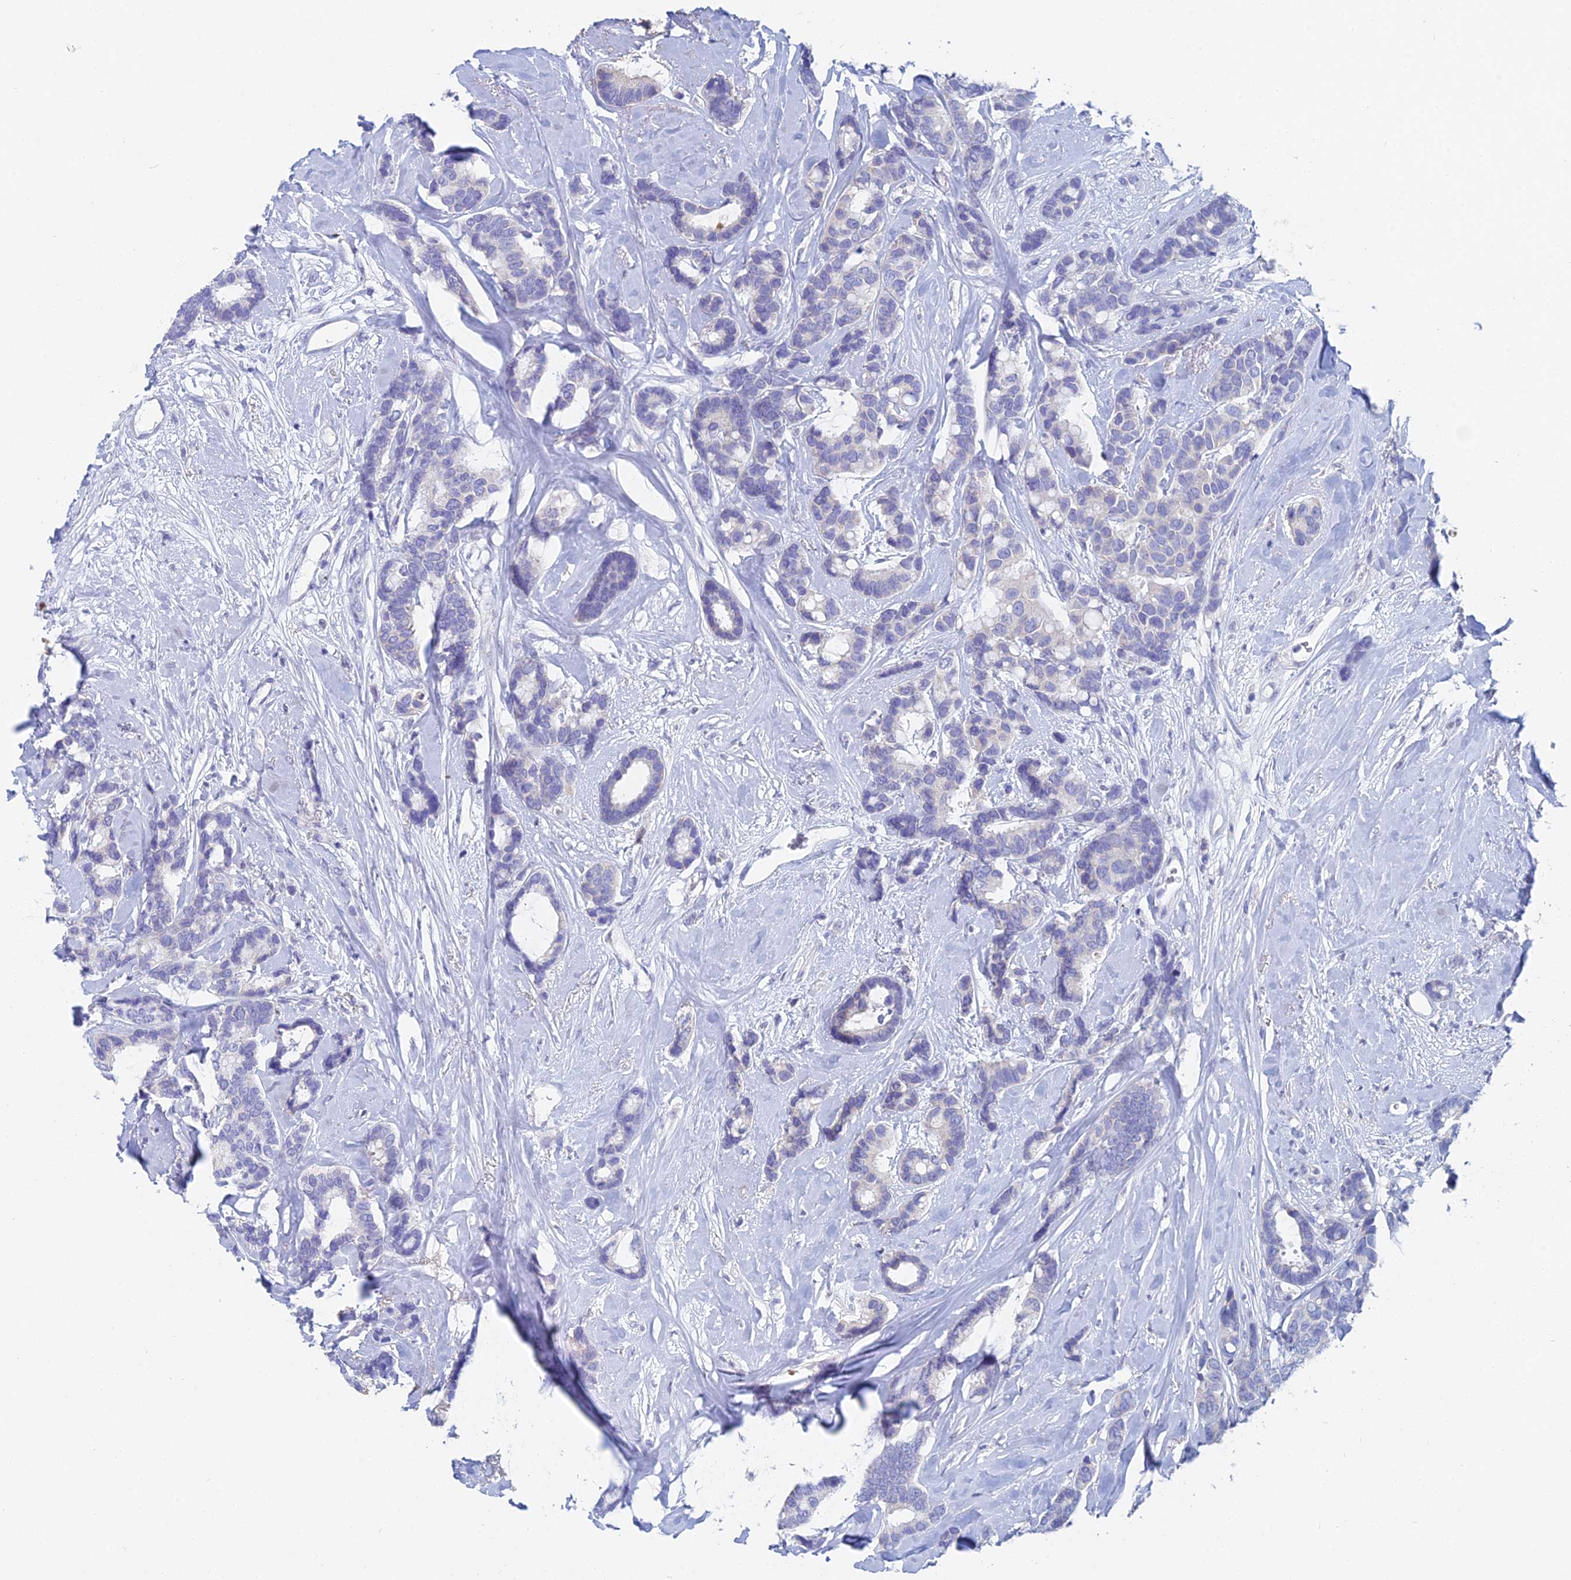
{"staining": {"intensity": "negative", "quantity": "none", "location": "none"}, "tissue": "breast cancer", "cell_type": "Tumor cells", "image_type": "cancer", "snomed": [{"axis": "morphology", "description": "Duct carcinoma"}, {"axis": "topography", "description": "Breast"}], "caption": "Breast cancer was stained to show a protein in brown. There is no significant expression in tumor cells. (DAB (3,3'-diaminobenzidine) IHC, high magnification).", "gene": "ACSM1", "patient": {"sex": "female", "age": 87}}